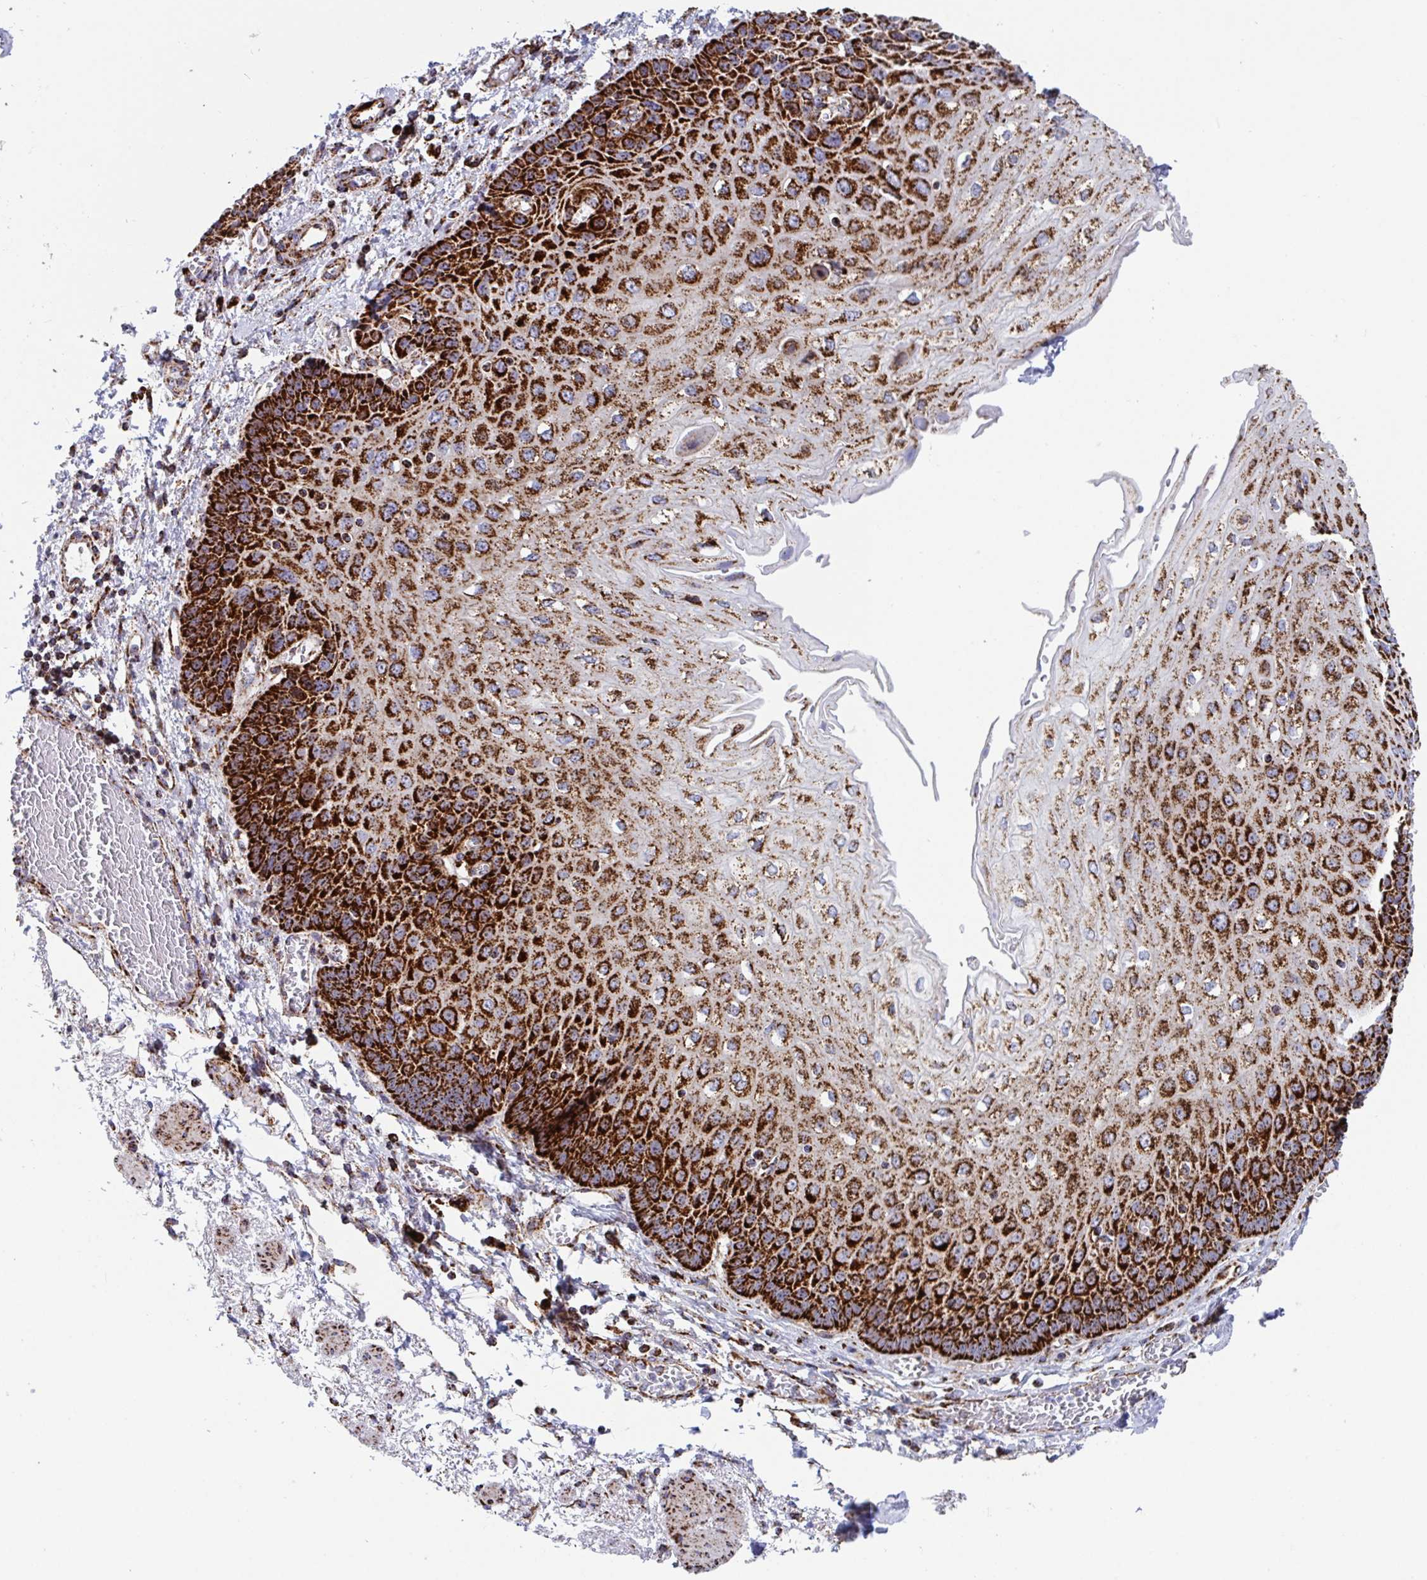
{"staining": {"intensity": "strong", "quantity": ">75%", "location": "cytoplasmic/membranous"}, "tissue": "esophagus", "cell_type": "Squamous epithelial cells", "image_type": "normal", "snomed": [{"axis": "morphology", "description": "Normal tissue, NOS"}, {"axis": "morphology", "description": "Adenocarcinoma, NOS"}, {"axis": "topography", "description": "Esophagus"}], "caption": "Strong cytoplasmic/membranous positivity for a protein is present in approximately >75% of squamous epithelial cells of benign esophagus using immunohistochemistry (IHC).", "gene": "ATP5MJ", "patient": {"sex": "male", "age": 81}}